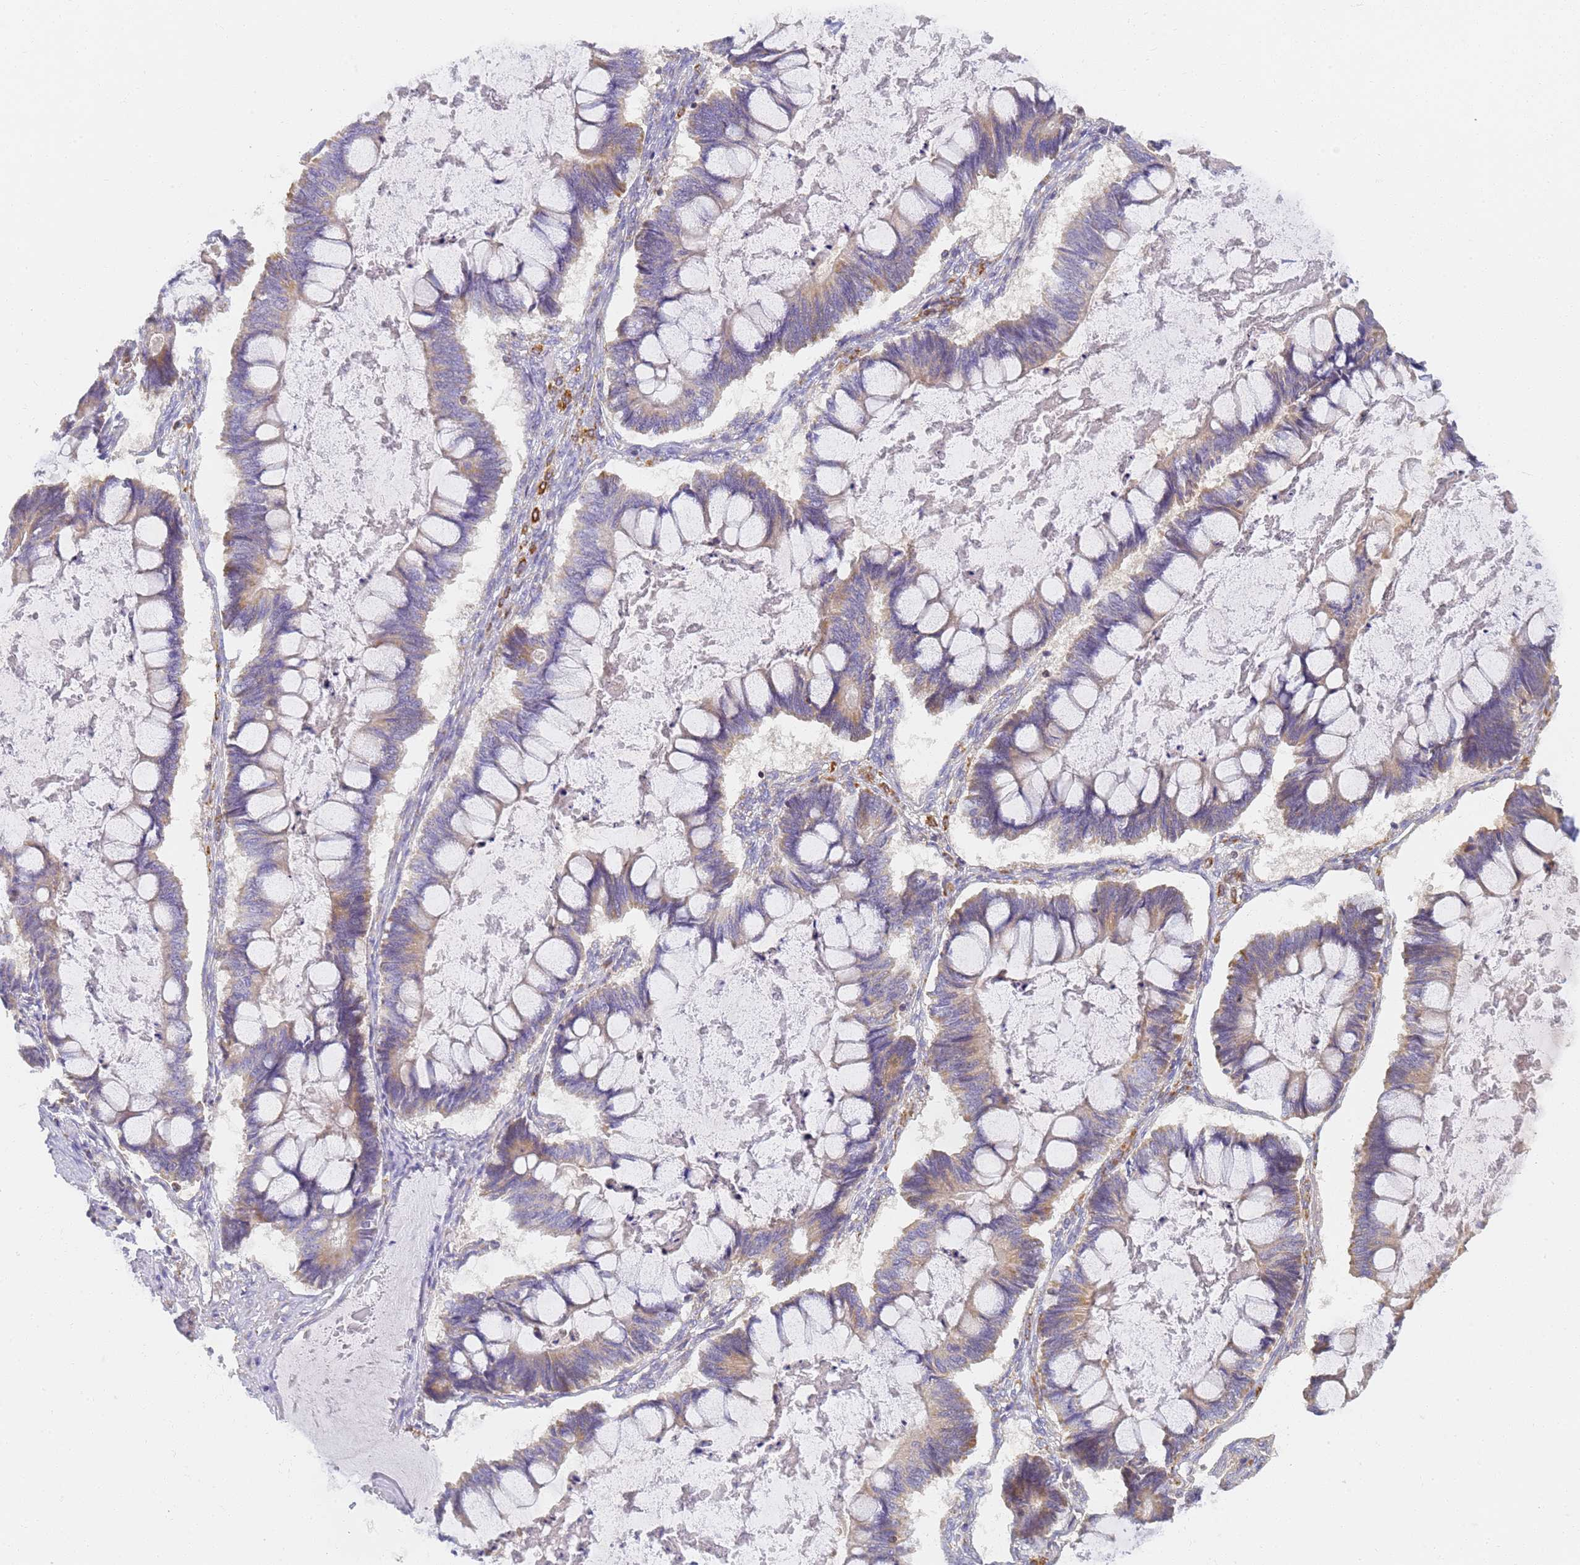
{"staining": {"intensity": "weak", "quantity": ">75%", "location": "cytoplasmic/membranous"}, "tissue": "ovarian cancer", "cell_type": "Tumor cells", "image_type": "cancer", "snomed": [{"axis": "morphology", "description": "Cystadenocarcinoma, mucinous, NOS"}, {"axis": "topography", "description": "Ovary"}], "caption": "Ovarian cancer tissue demonstrates weak cytoplasmic/membranous positivity in approximately >75% of tumor cells", "gene": "UTP23", "patient": {"sex": "female", "age": 61}}